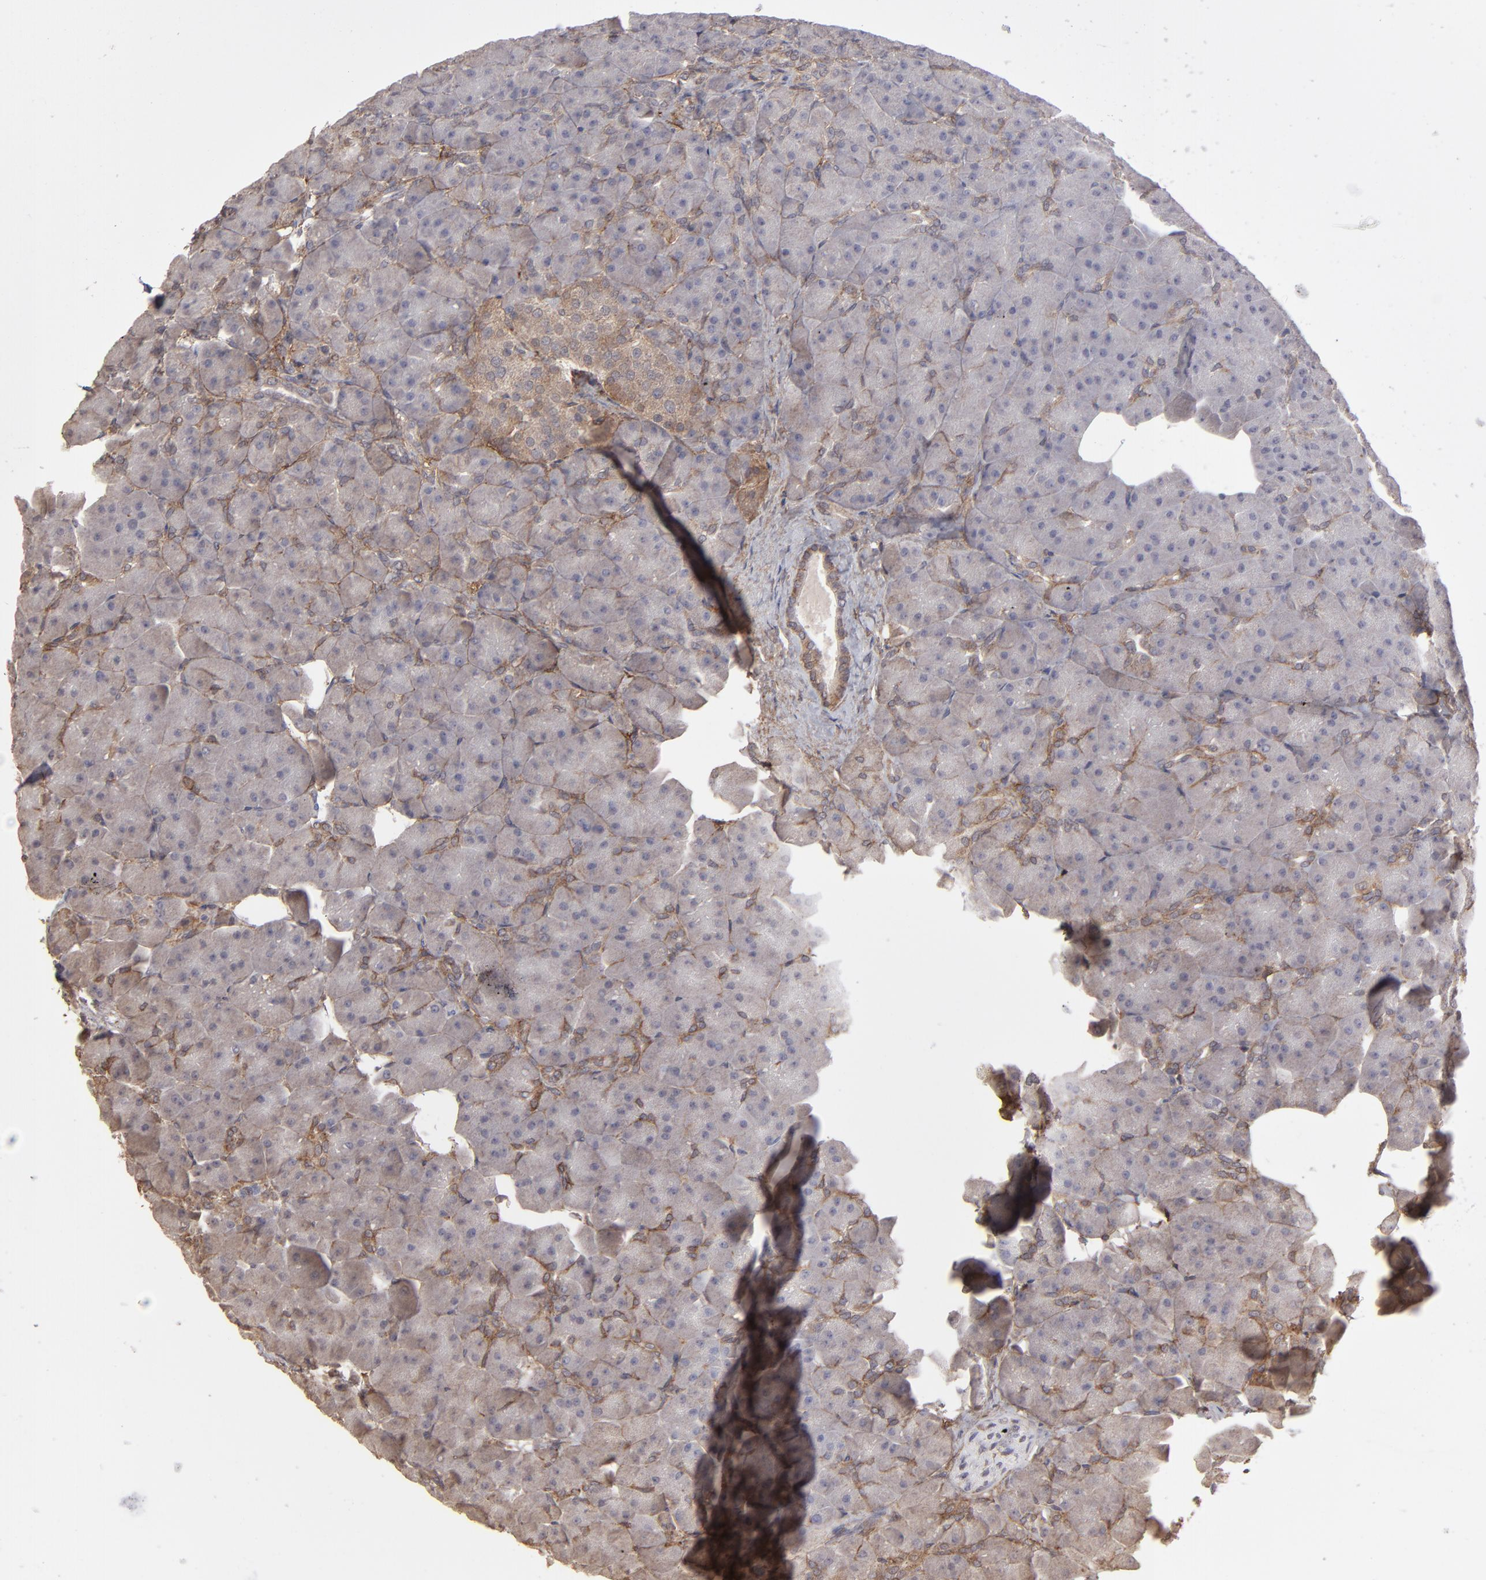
{"staining": {"intensity": "weak", "quantity": "<25%", "location": "cytoplasmic/membranous"}, "tissue": "pancreas", "cell_type": "Exocrine glandular cells", "image_type": "normal", "snomed": [{"axis": "morphology", "description": "Normal tissue, NOS"}, {"axis": "topography", "description": "Pancreas"}], "caption": "Image shows no significant protein expression in exocrine glandular cells of unremarkable pancreas.", "gene": "ITGB5", "patient": {"sex": "male", "age": 66}}